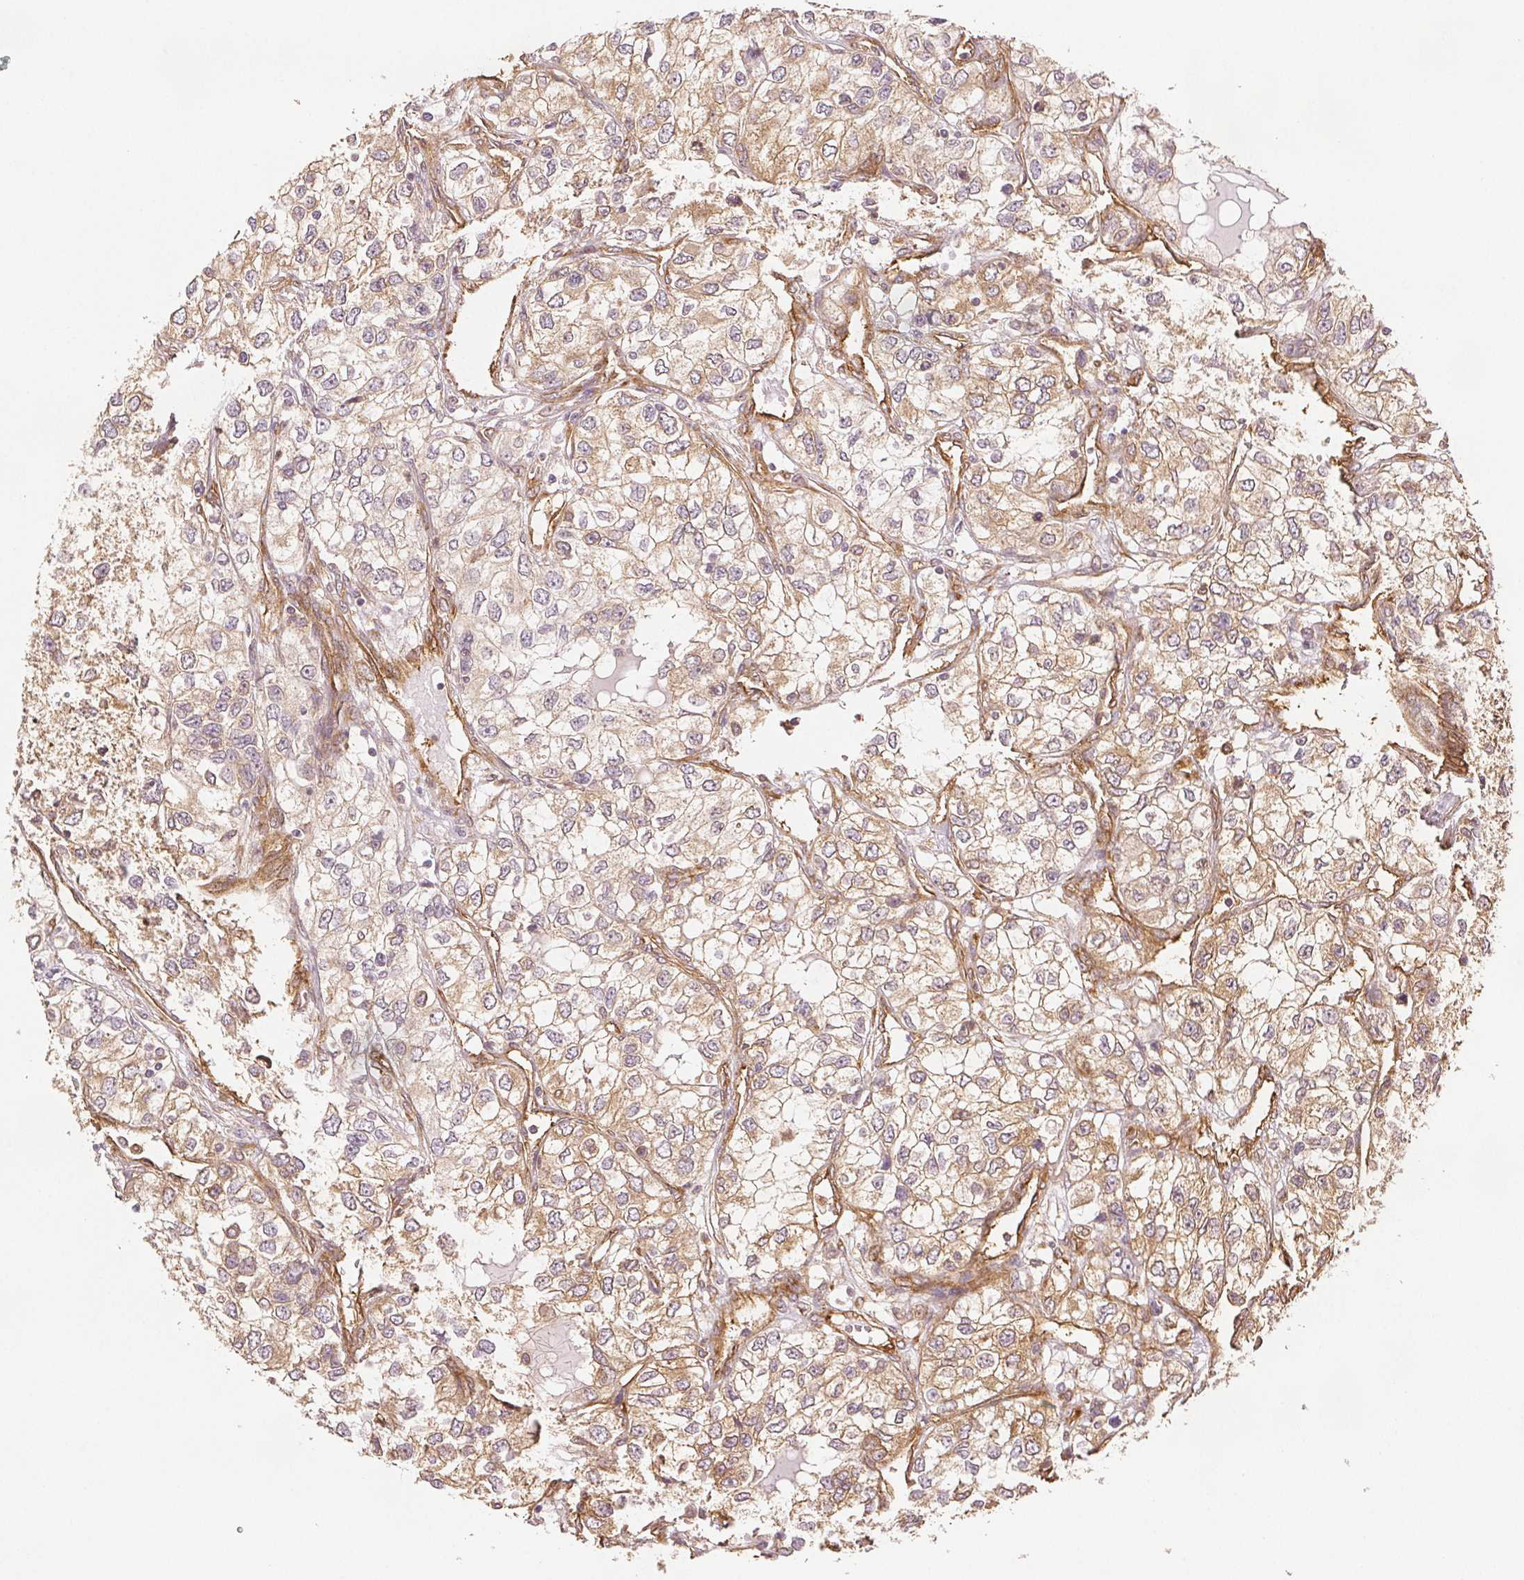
{"staining": {"intensity": "weak", "quantity": ">75%", "location": "cytoplasmic/membranous"}, "tissue": "renal cancer", "cell_type": "Tumor cells", "image_type": "cancer", "snomed": [{"axis": "morphology", "description": "Adenocarcinoma, NOS"}, {"axis": "topography", "description": "Kidney"}], "caption": "High-magnification brightfield microscopy of renal cancer stained with DAB (3,3'-diaminobenzidine) (brown) and counterstained with hematoxylin (blue). tumor cells exhibit weak cytoplasmic/membranous expression is identified in about>75% of cells.", "gene": "DIAPH2", "patient": {"sex": "female", "age": 59}}